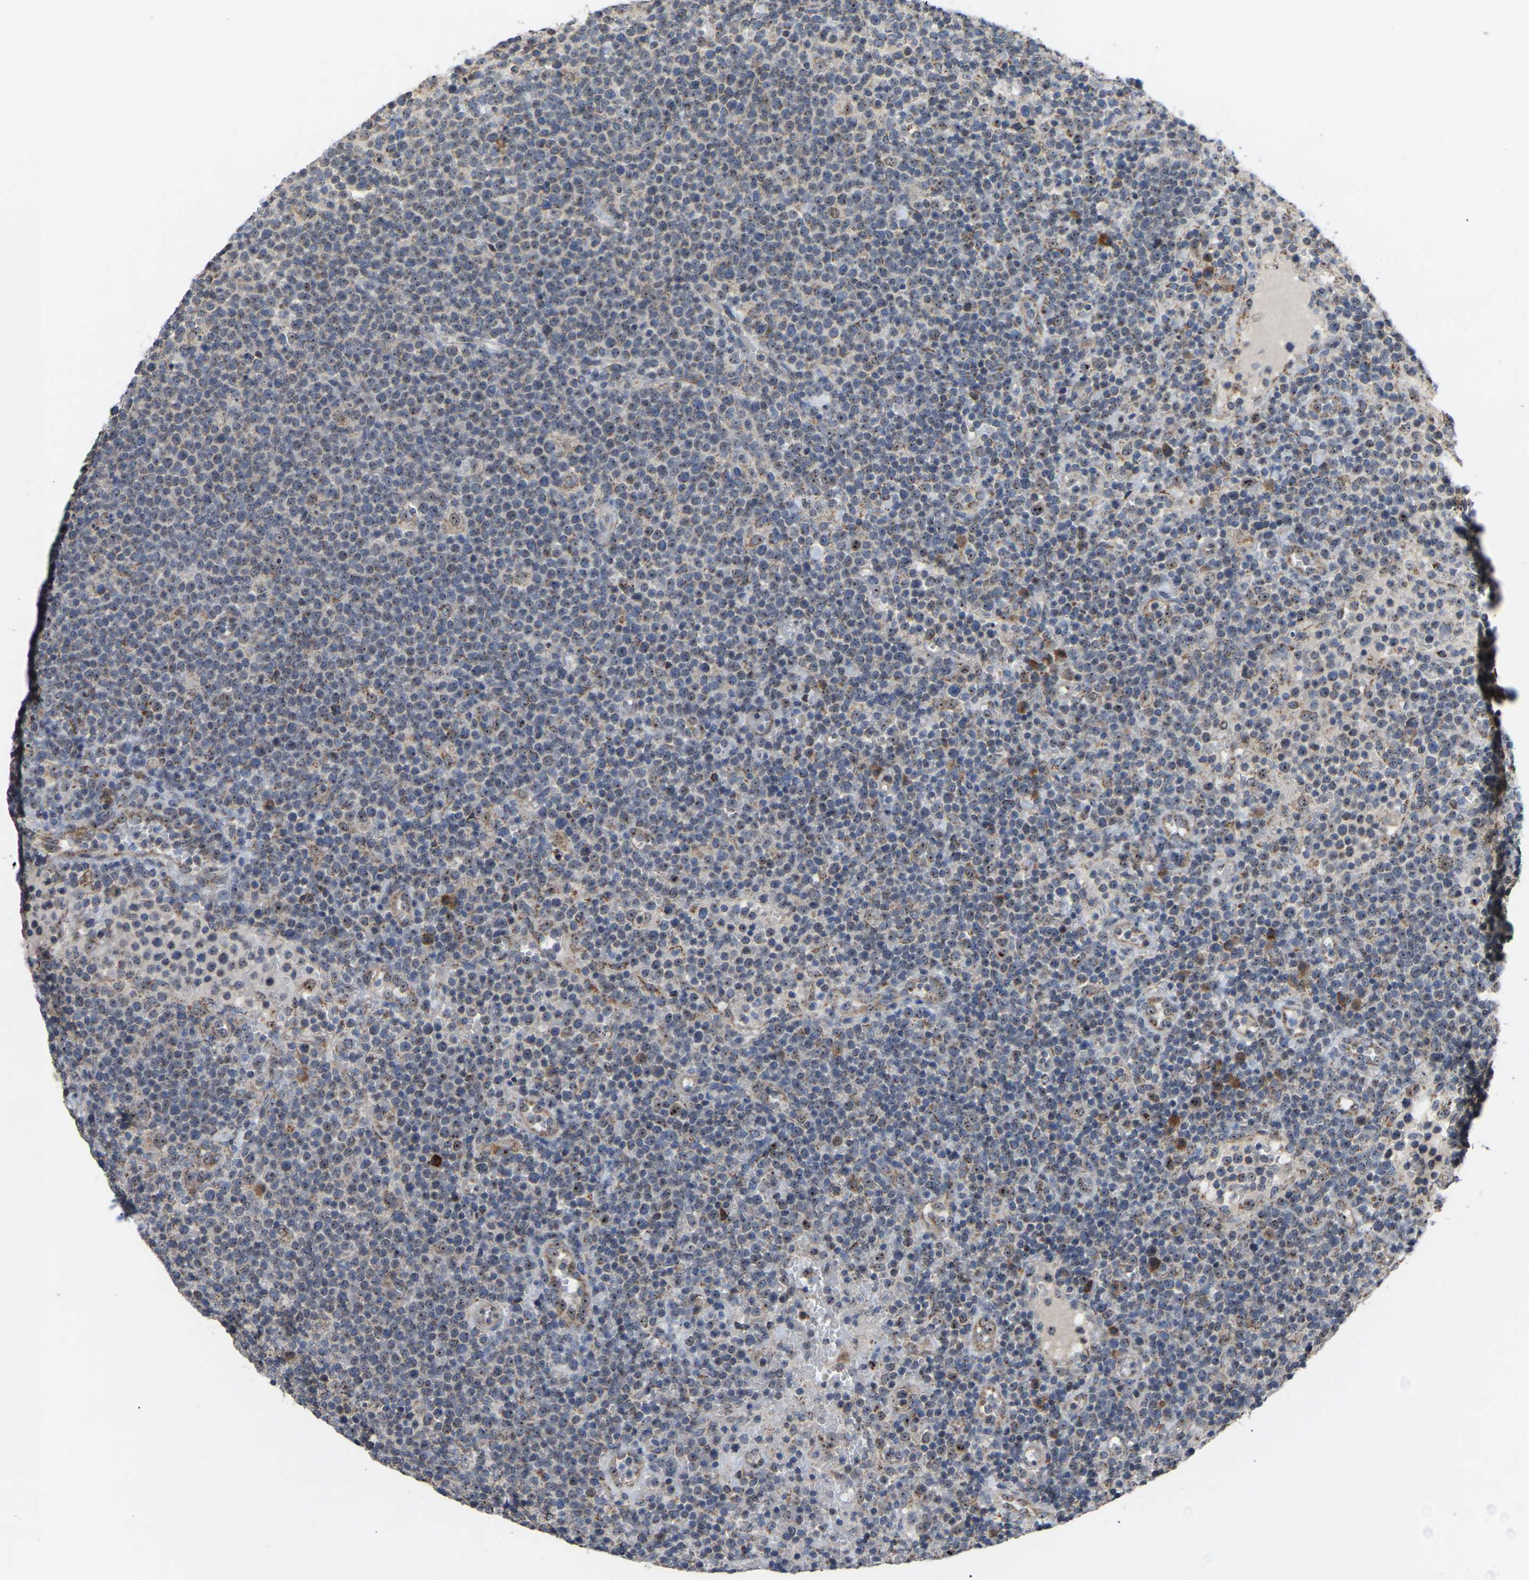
{"staining": {"intensity": "weak", "quantity": ">75%", "location": "nuclear"}, "tissue": "lymphoma", "cell_type": "Tumor cells", "image_type": "cancer", "snomed": [{"axis": "morphology", "description": "Malignant lymphoma, non-Hodgkin's type, High grade"}, {"axis": "topography", "description": "Lymph node"}], "caption": "Human lymphoma stained with a protein marker demonstrates weak staining in tumor cells.", "gene": "NOP53", "patient": {"sex": "male", "age": 61}}